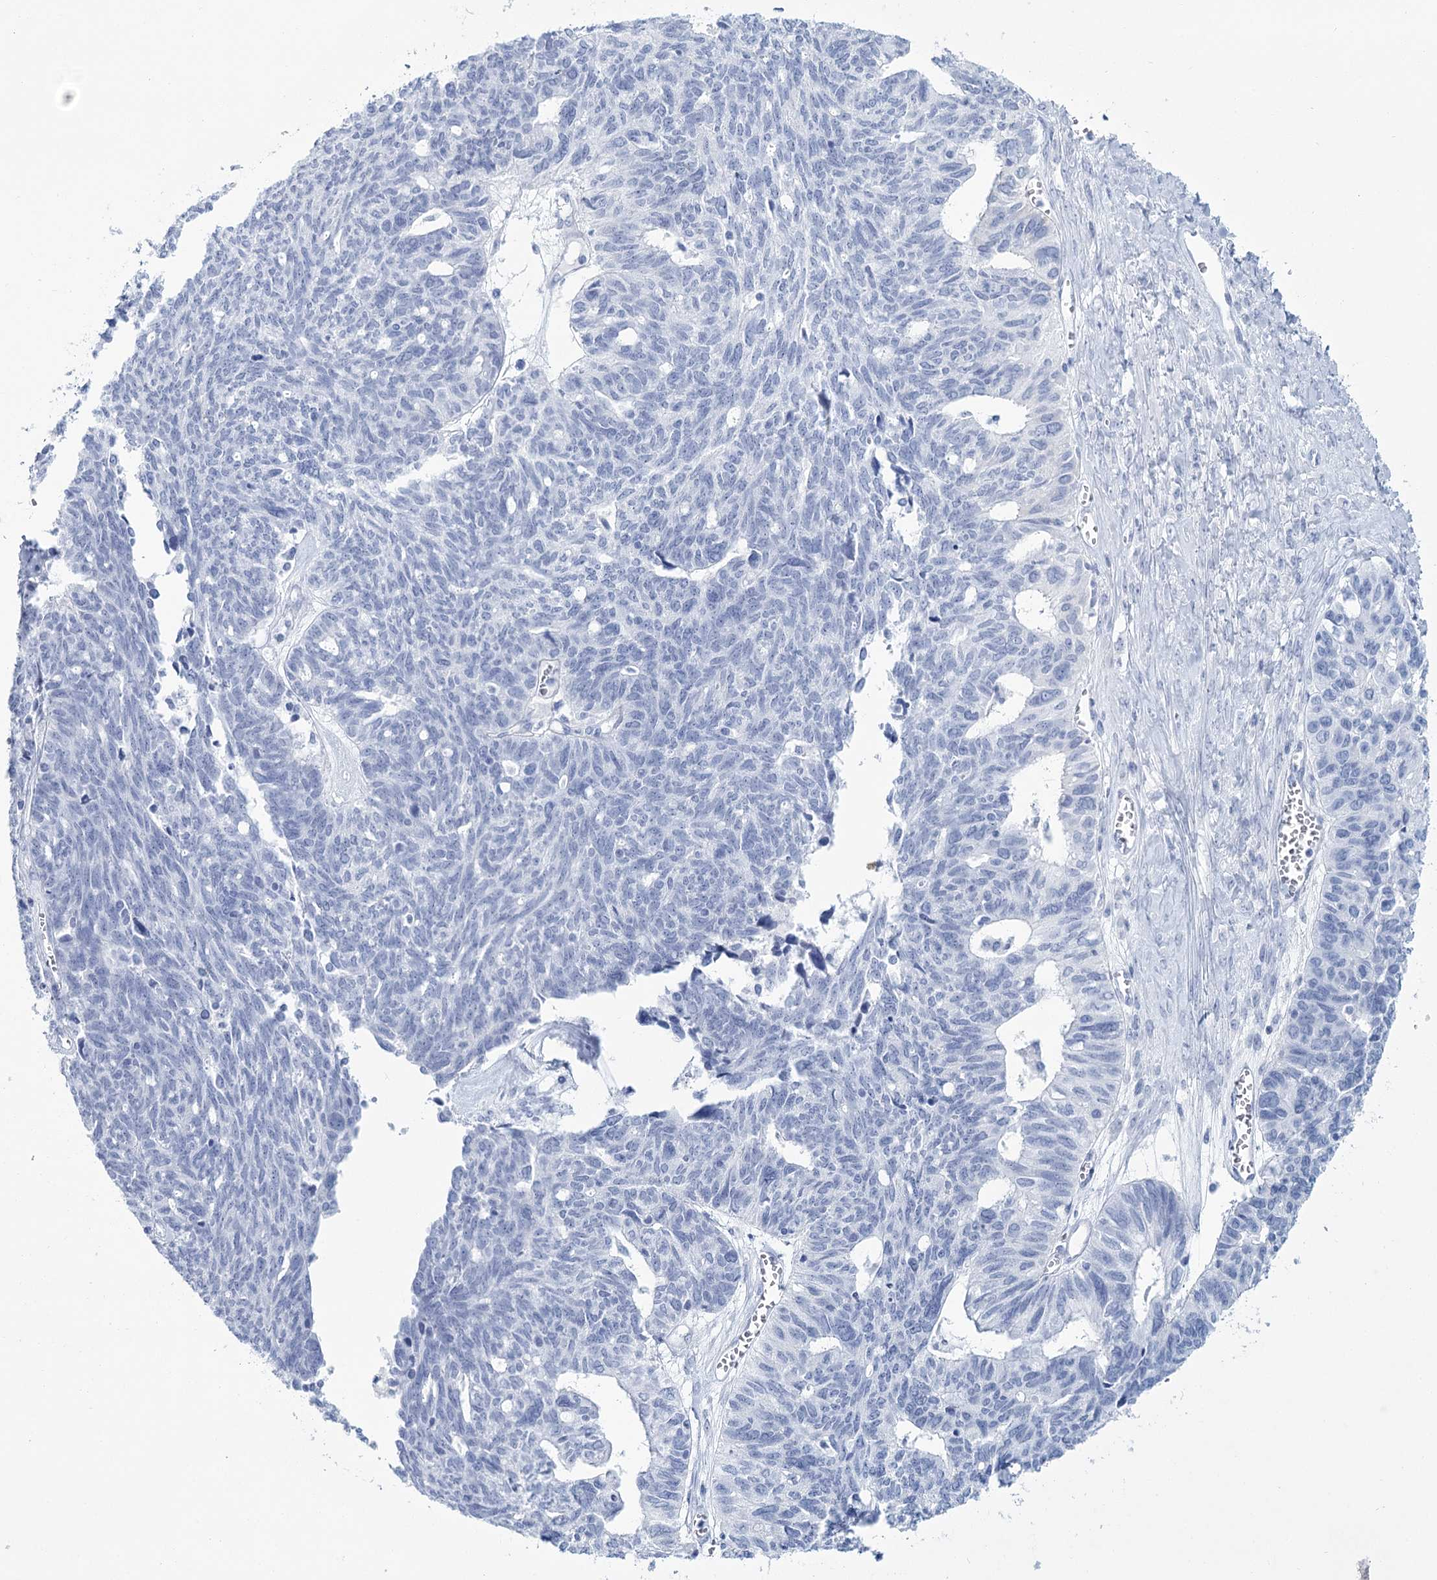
{"staining": {"intensity": "negative", "quantity": "none", "location": "none"}, "tissue": "ovarian cancer", "cell_type": "Tumor cells", "image_type": "cancer", "snomed": [{"axis": "morphology", "description": "Cystadenocarcinoma, serous, NOS"}, {"axis": "topography", "description": "Ovary"}], "caption": "Tumor cells show no significant protein staining in ovarian serous cystadenocarcinoma.", "gene": "RNF186", "patient": {"sex": "female", "age": 79}}